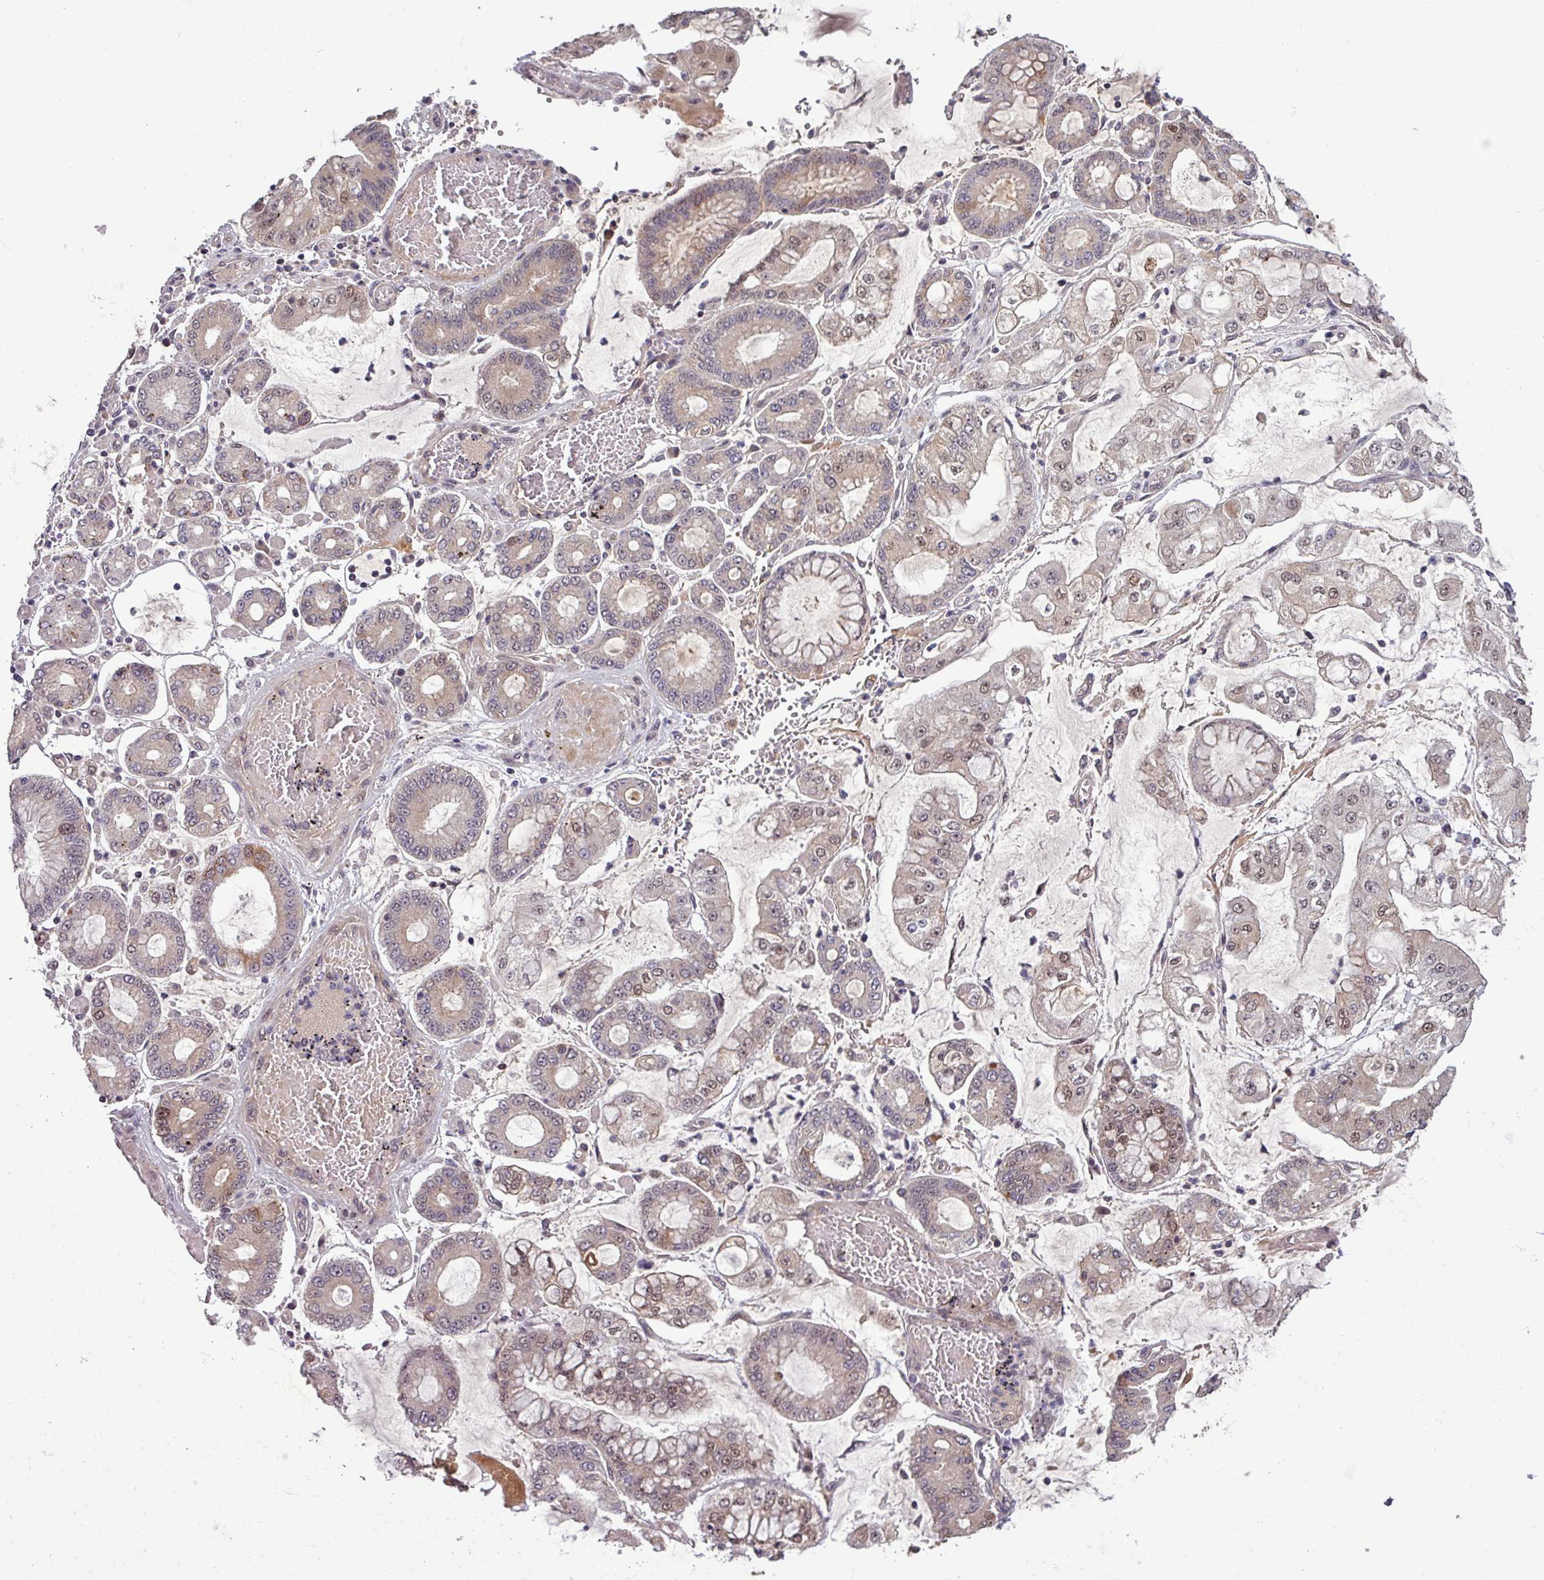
{"staining": {"intensity": "weak", "quantity": "25%-75%", "location": "cytoplasmic/membranous,nuclear"}, "tissue": "stomach cancer", "cell_type": "Tumor cells", "image_type": "cancer", "snomed": [{"axis": "morphology", "description": "Adenocarcinoma, NOS"}, {"axis": "topography", "description": "Stomach"}], "caption": "Immunohistochemical staining of adenocarcinoma (stomach) reveals weak cytoplasmic/membranous and nuclear protein staining in about 25%-75% of tumor cells.", "gene": "PUS1", "patient": {"sex": "male", "age": 76}}